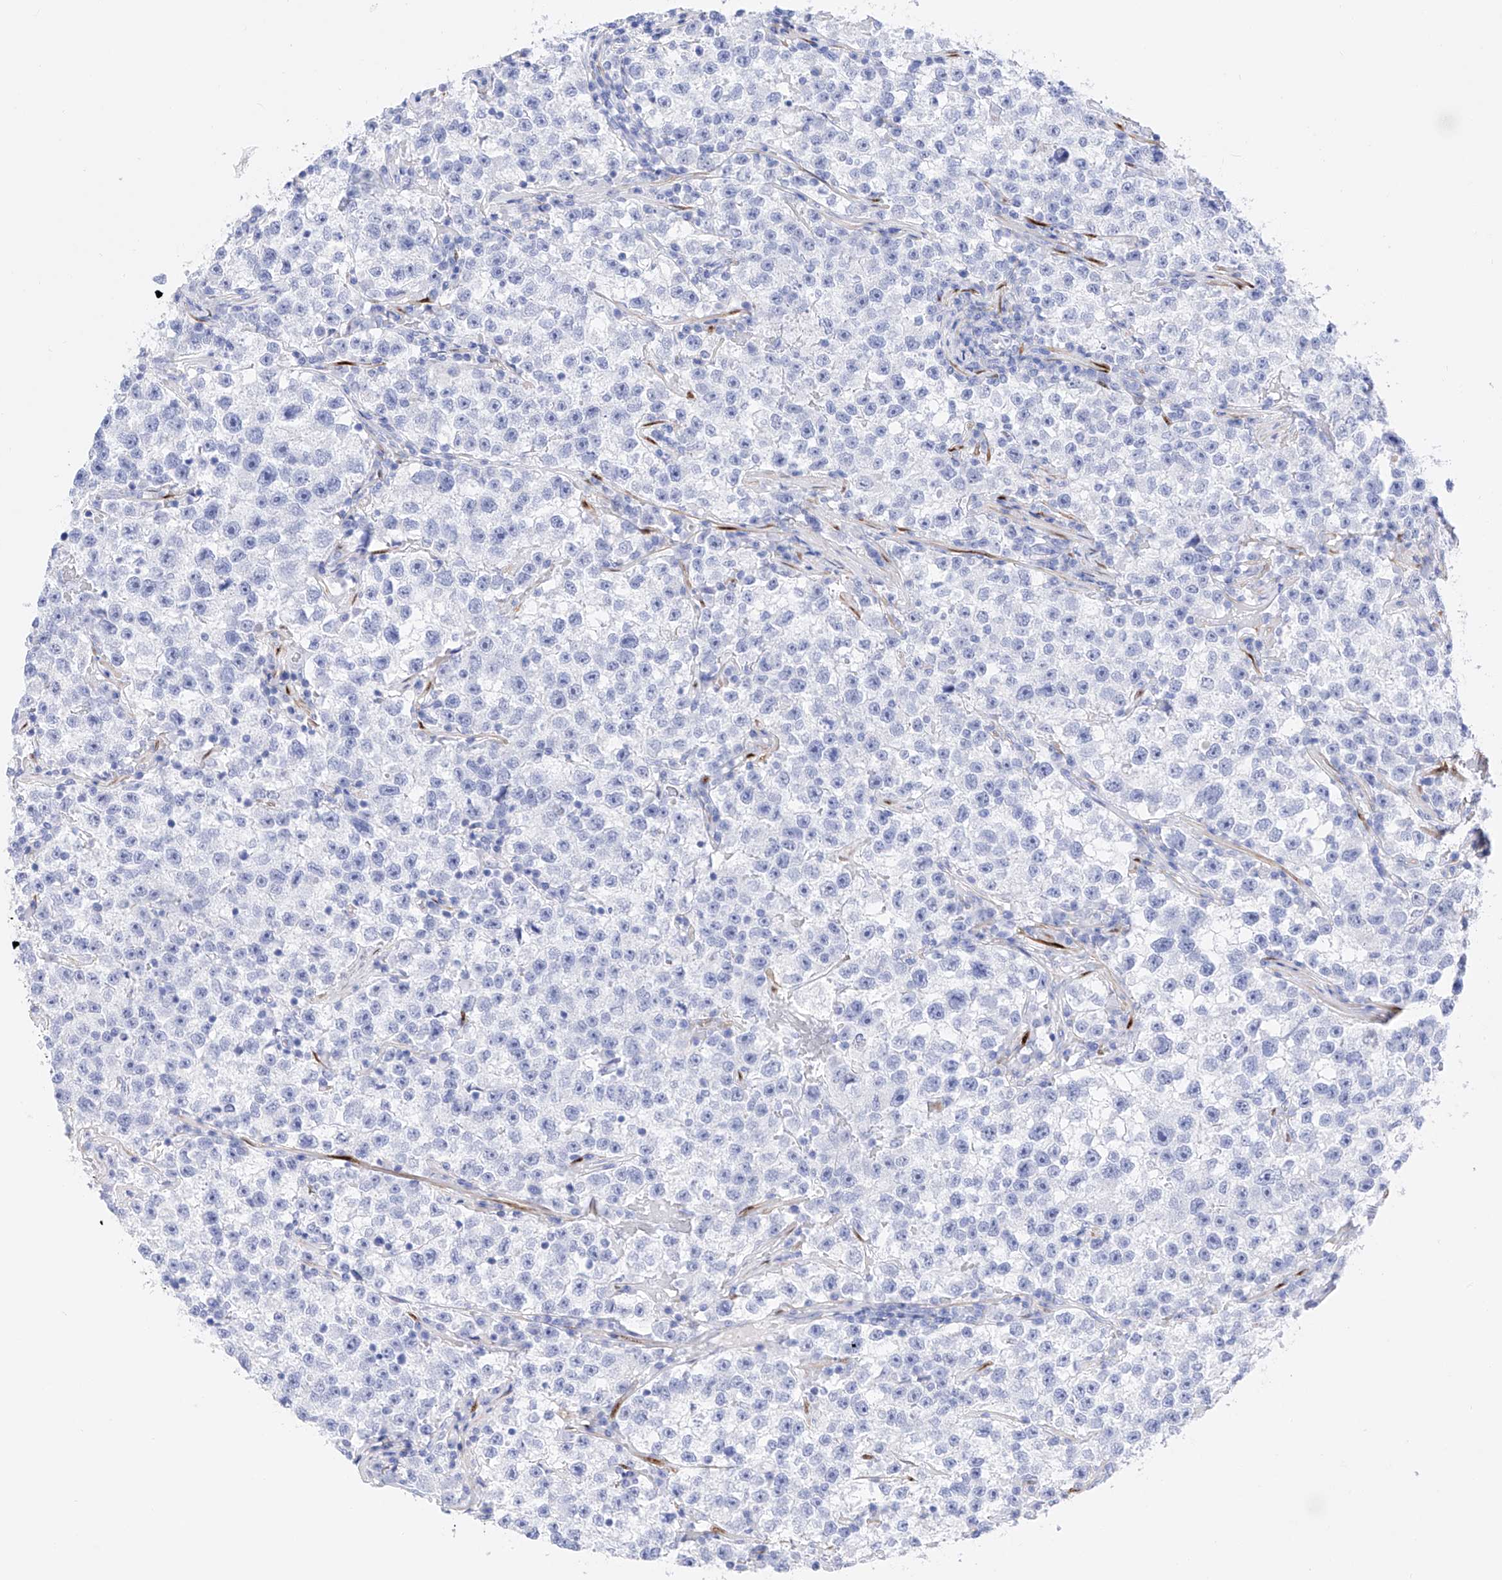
{"staining": {"intensity": "negative", "quantity": "none", "location": "none"}, "tissue": "testis cancer", "cell_type": "Tumor cells", "image_type": "cancer", "snomed": [{"axis": "morphology", "description": "Seminoma, NOS"}, {"axis": "topography", "description": "Testis"}], "caption": "Tumor cells show no significant staining in testis cancer (seminoma). Nuclei are stained in blue.", "gene": "TRPC7", "patient": {"sex": "male", "age": 22}}